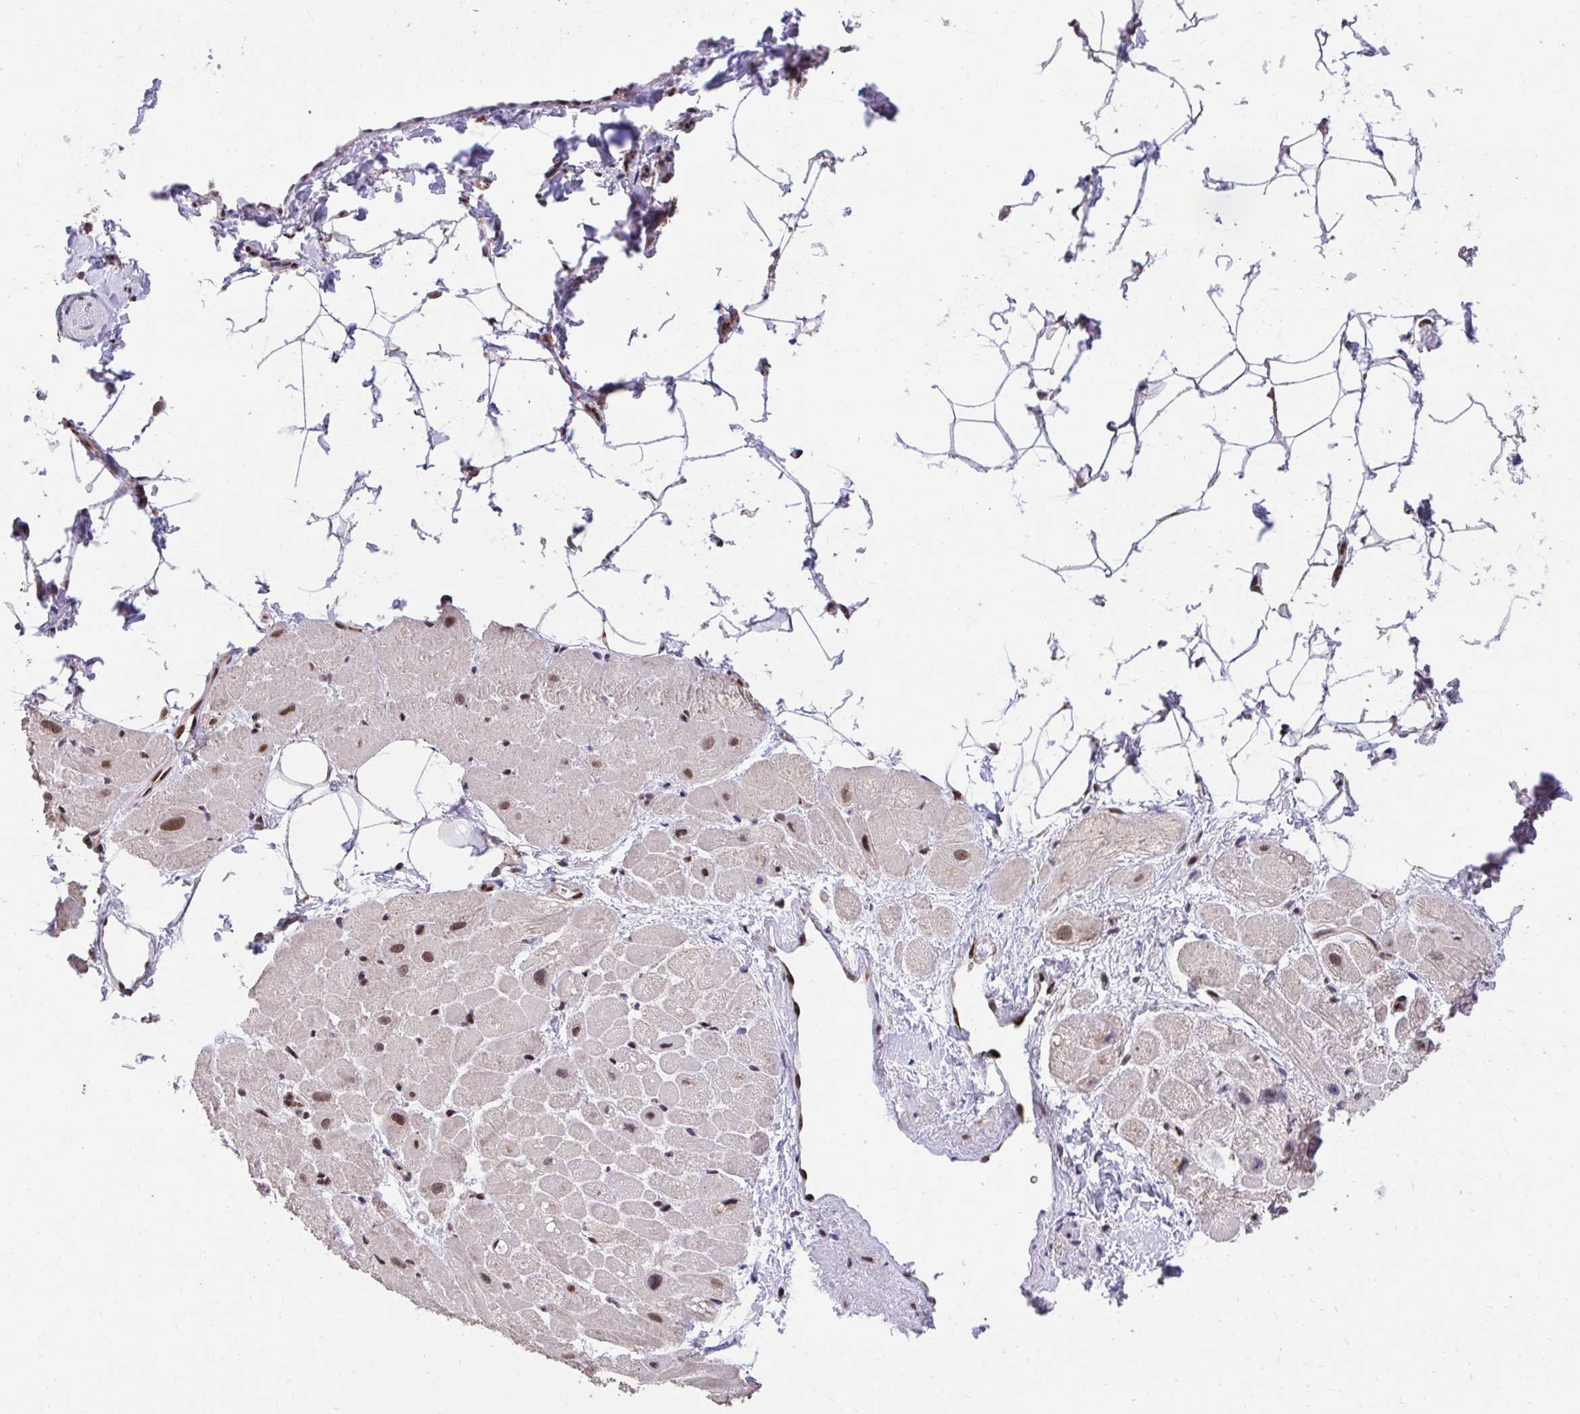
{"staining": {"intensity": "moderate", "quantity": "25%-75%", "location": "nuclear"}, "tissue": "heart muscle", "cell_type": "Cardiomyocytes", "image_type": "normal", "snomed": [{"axis": "morphology", "description": "Normal tissue, NOS"}, {"axis": "topography", "description": "Heart"}], "caption": "A high-resolution micrograph shows immunohistochemistry staining of unremarkable heart muscle, which displays moderate nuclear expression in about 25%-75% of cardiomyocytes.", "gene": "HOXA4", "patient": {"sex": "male", "age": 62}}